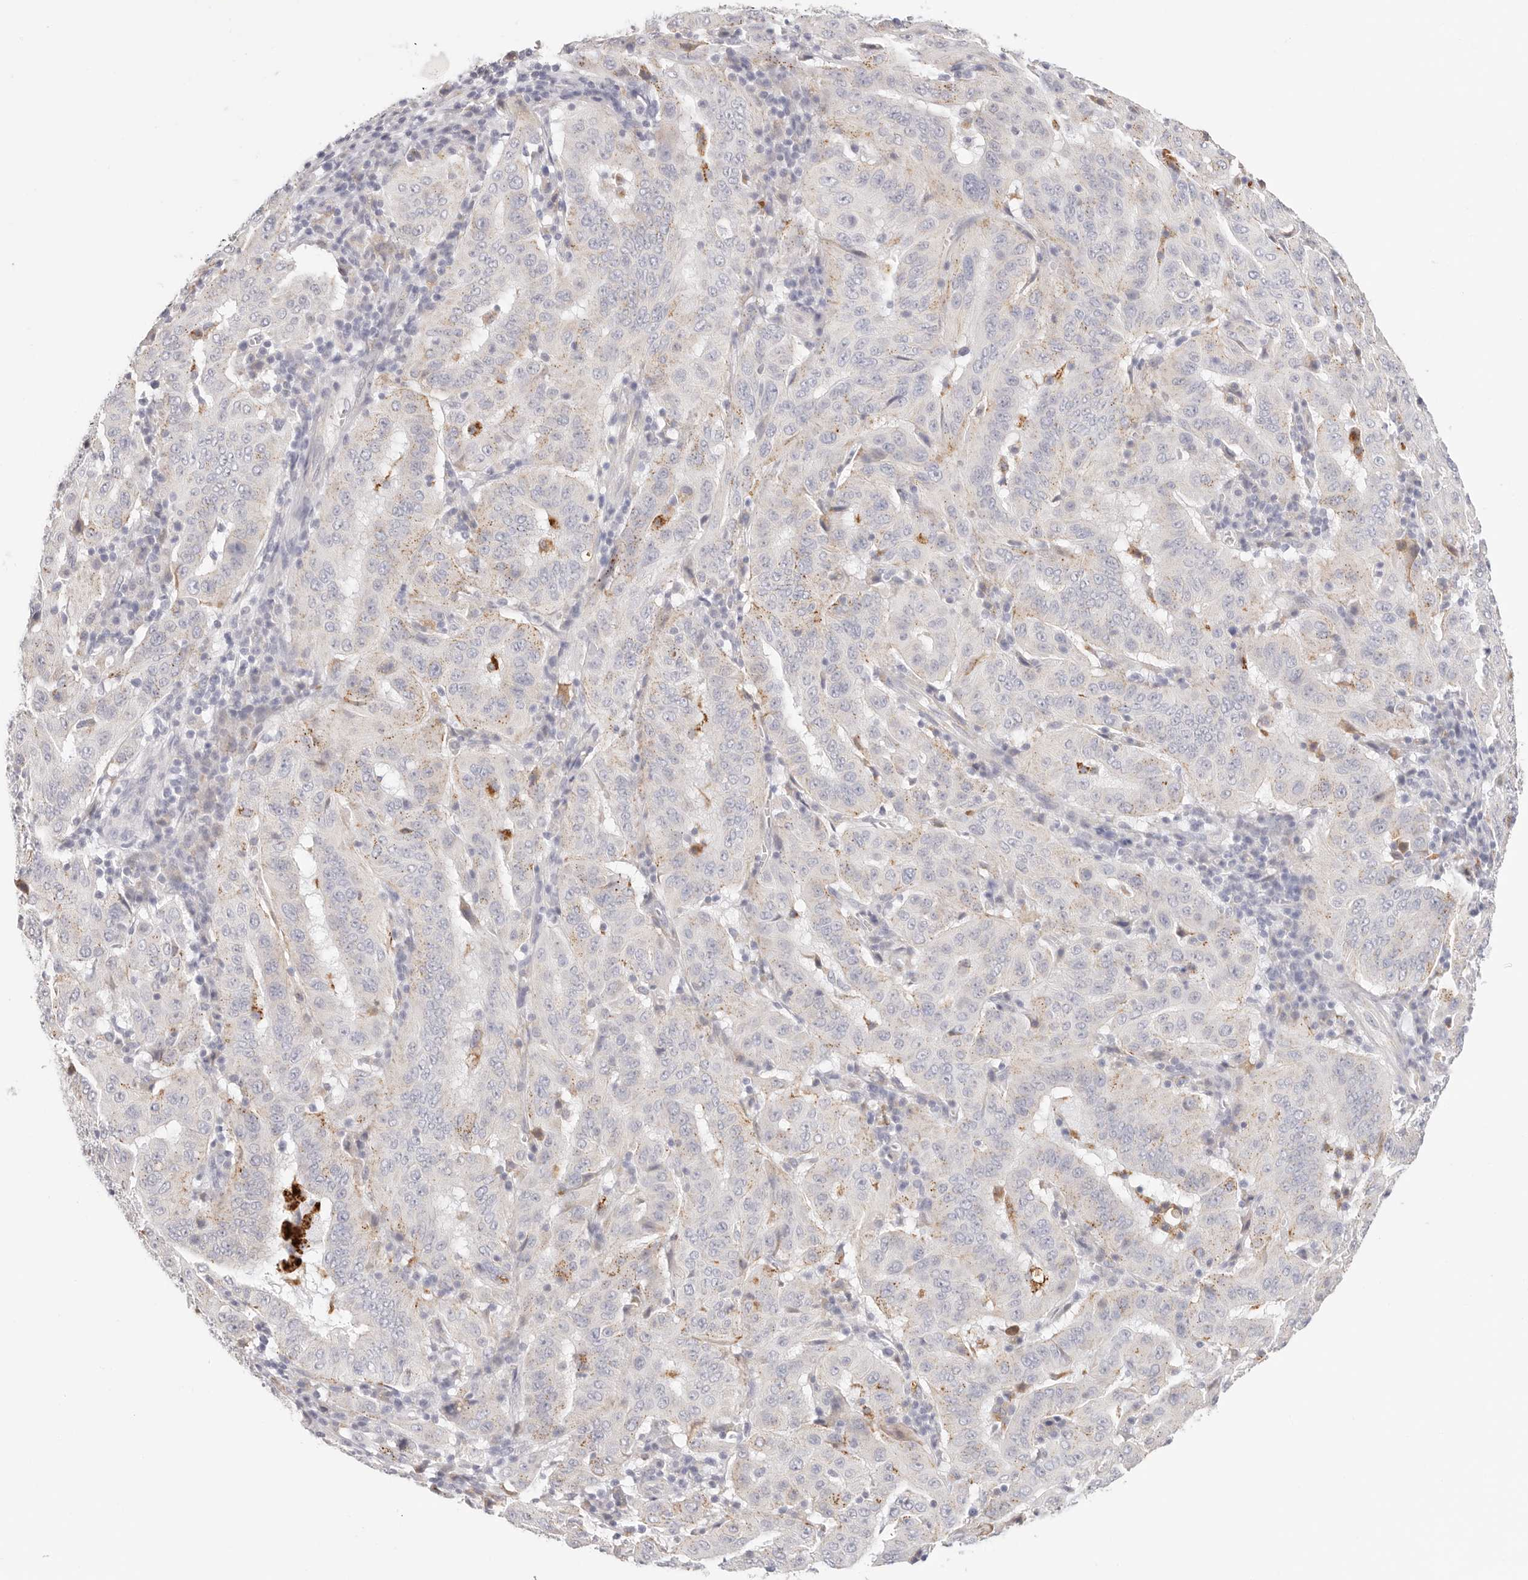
{"staining": {"intensity": "moderate", "quantity": "<25%", "location": "cytoplasmic/membranous"}, "tissue": "pancreatic cancer", "cell_type": "Tumor cells", "image_type": "cancer", "snomed": [{"axis": "morphology", "description": "Adenocarcinoma, NOS"}, {"axis": "topography", "description": "Pancreas"}], "caption": "A high-resolution image shows immunohistochemistry (IHC) staining of pancreatic cancer (adenocarcinoma), which shows moderate cytoplasmic/membranous staining in about <25% of tumor cells. (Brightfield microscopy of DAB IHC at high magnification).", "gene": "STKLD1", "patient": {"sex": "male", "age": 63}}